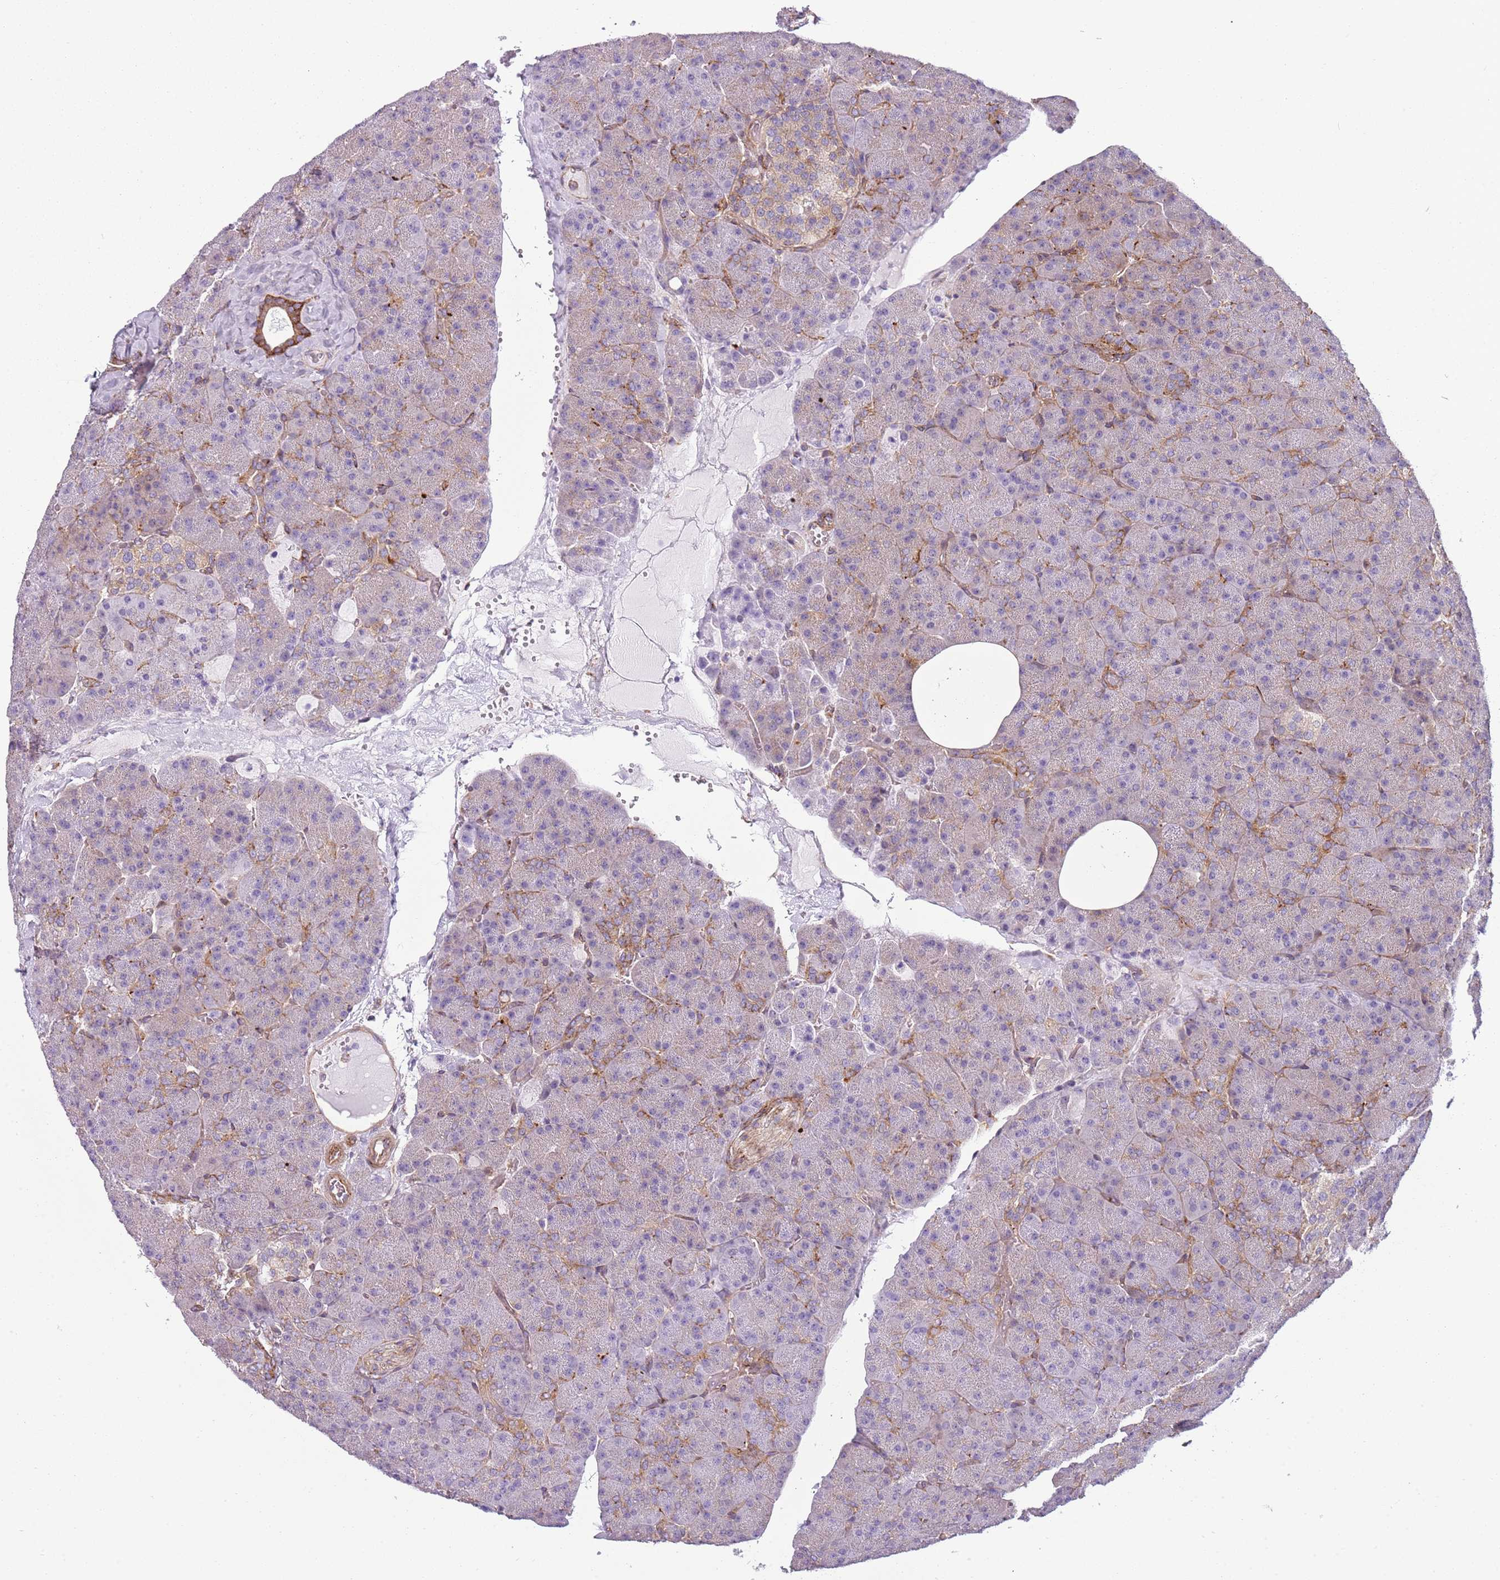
{"staining": {"intensity": "moderate", "quantity": "25%-75%", "location": "cytoplasmic/membranous"}, "tissue": "pancreas", "cell_type": "Exocrine glandular cells", "image_type": "normal", "snomed": [{"axis": "morphology", "description": "Normal tissue, NOS"}, {"axis": "morphology", "description": "Carcinoid, malignant, NOS"}, {"axis": "topography", "description": "Pancreas"}], "caption": "Unremarkable pancreas displays moderate cytoplasmic/membranous positivity in approximately 25%-75% of exocrine glandular cells.", "gene": "SNX1", "patient": {"sex": "female", "age": 35}}